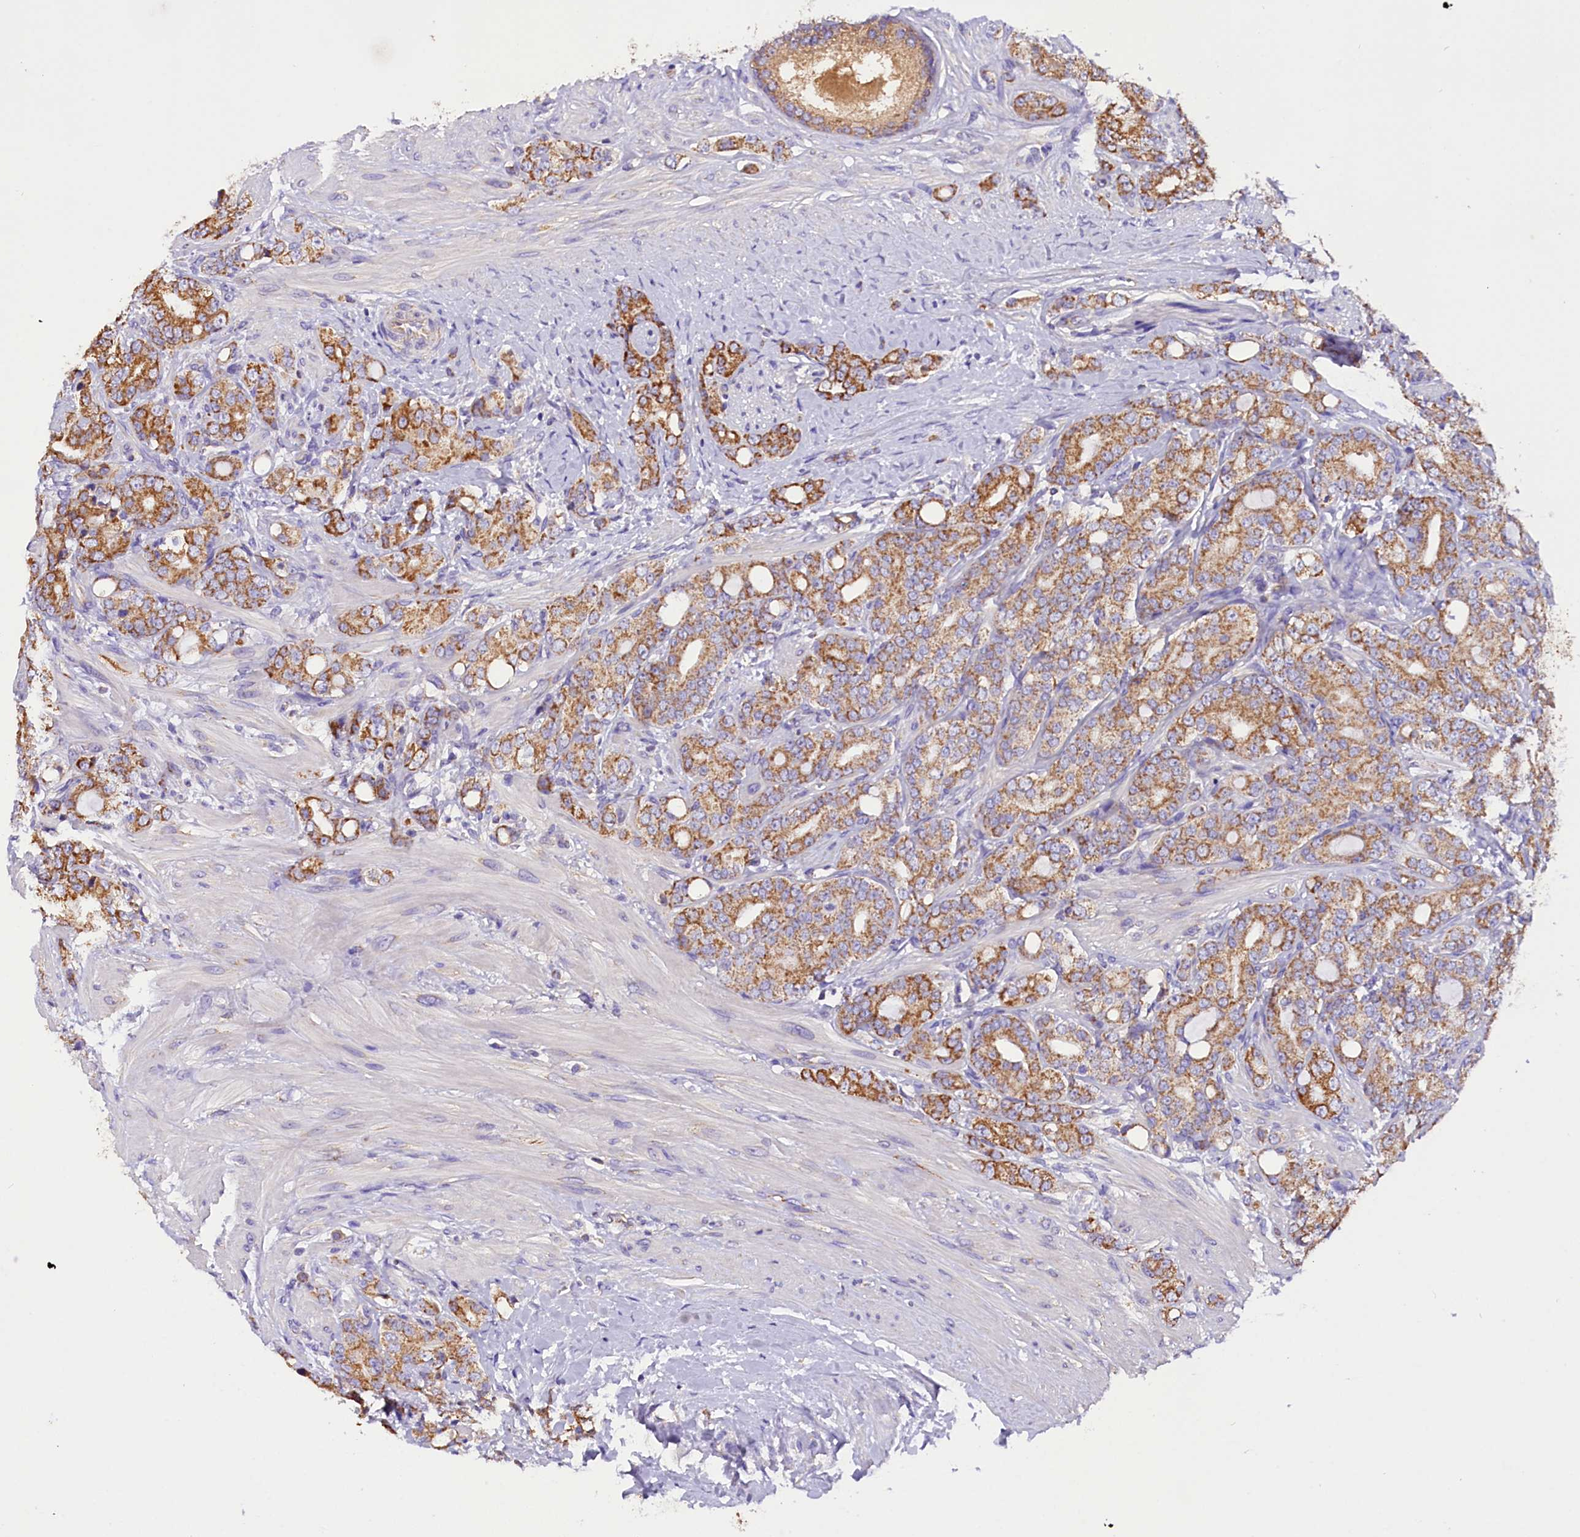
{"staining": {"intensity": "moderate", "quantity": ">75%", "location": "cytoplasmic/membranous"}, "tissue": "prostate cancer", "cell_type": "Tumor cells", "image_type": "cancer", "snomed": [{"axis": "morphology", "description": "Adenocarcinoma, High grade"}, {"axis": "topography", "description": "Prostate"}], "caption": "Immunohistochemical staining of human prostate cancer (adenocarcinoma (high-grade)) demonstrates moderate cytoplasmic/membranous protein staining in about >75% of tumor cells. Immunohistochemistry (ihc) stains the protein in brown and the nuclei are stained blue.", "gene": "SIX5", "patient": {"sex": "male", "age": 62}}